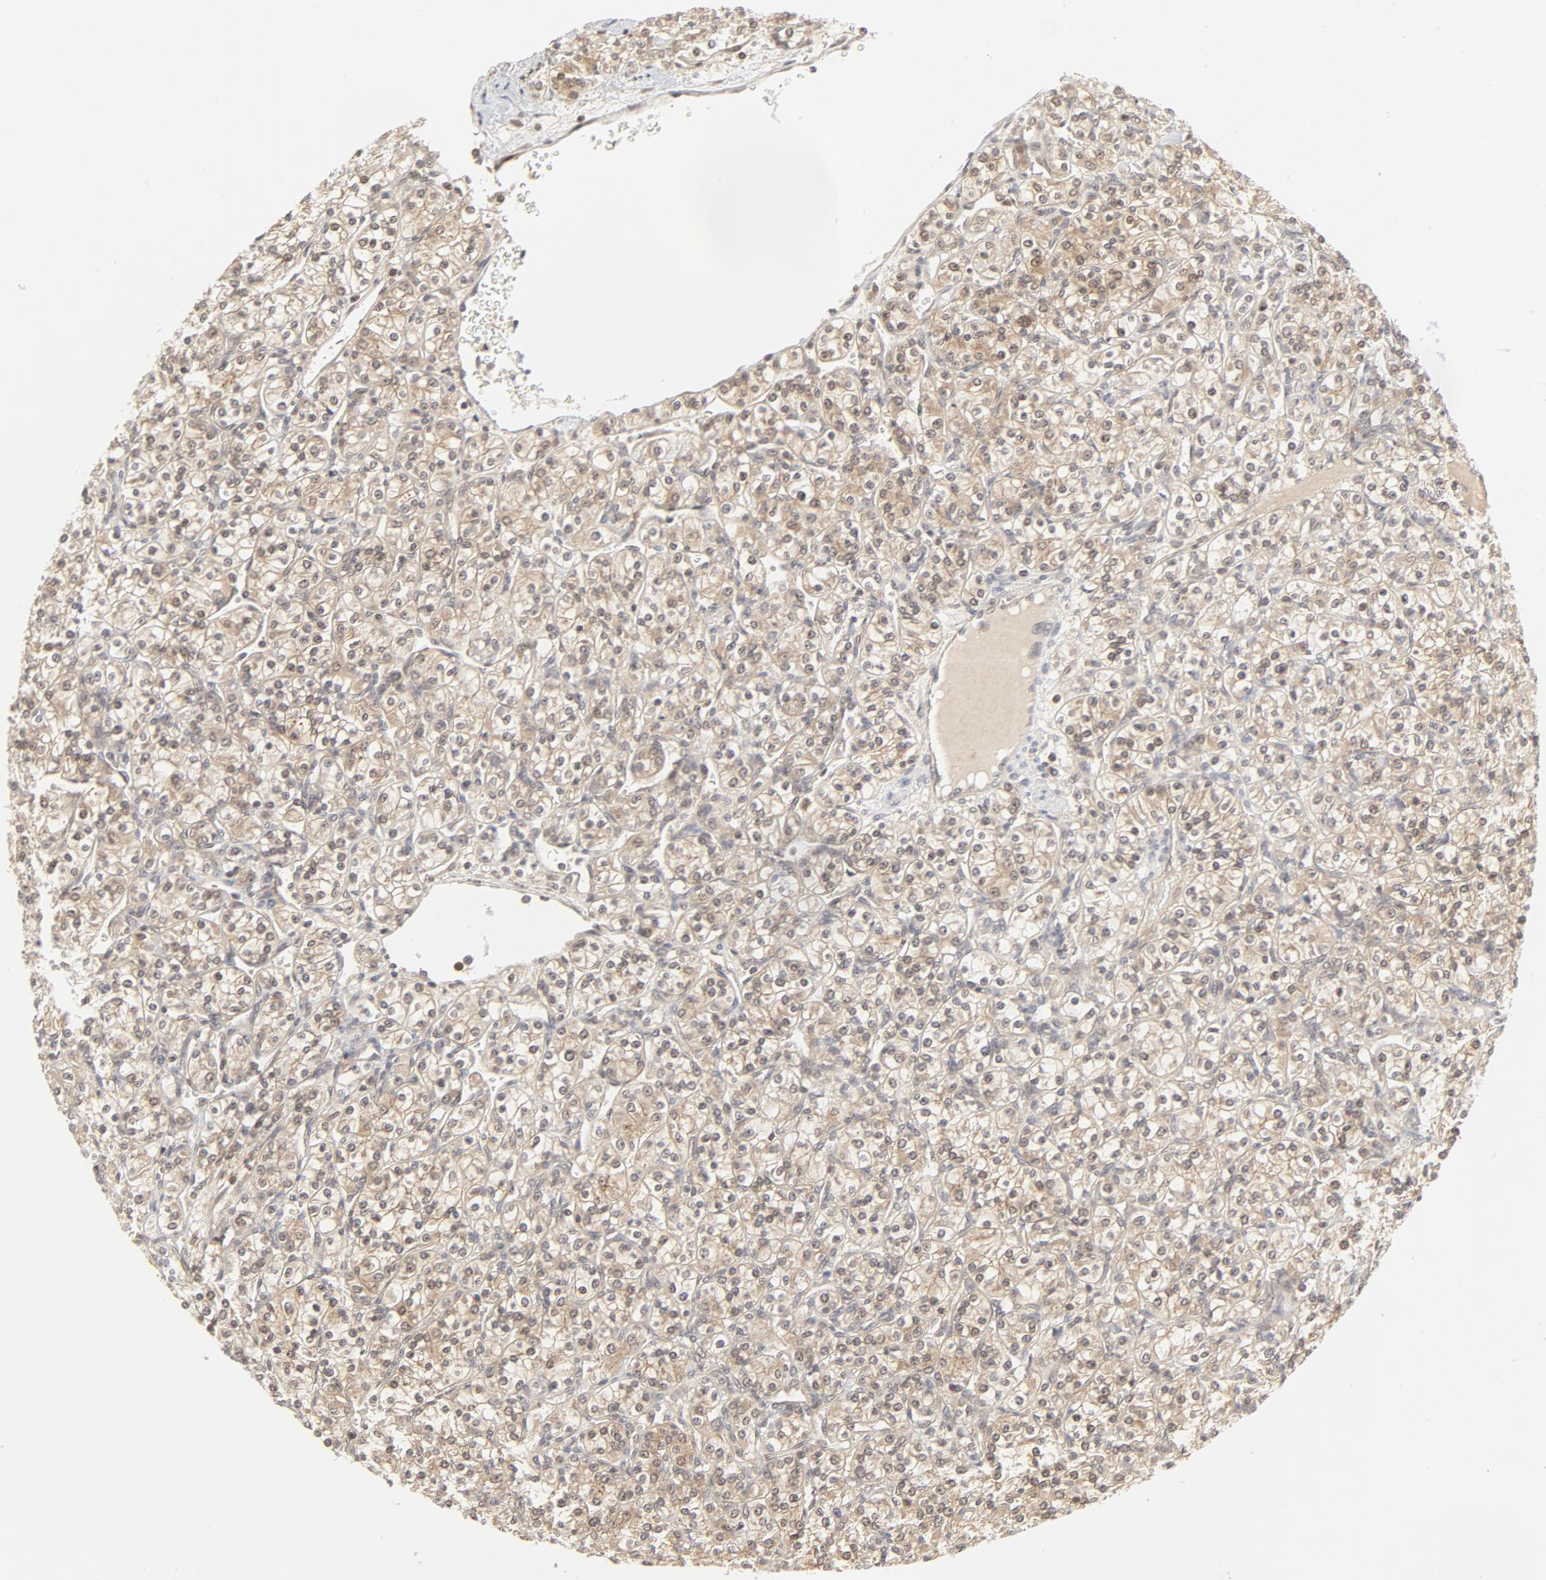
{"staining": {"intensity": "weak", "quantity": ">75%", "location": "cytoplasmic/membranous,nuclear"}, "tissue": "renal cancer", "cell_type": "Tumor cells", "image_type": "cancer", "snomed": [{"axis": "morphology", "description": "Adenocarcinoma, NOS"}, {"axis": "topography", "description": "Kidney"}], "caption": "A brown stain highlights weak cytoplasmic/membranous and nuclear positivity of a protein in human renal adenocarcinoma tumor cells. (DAB IHC with brightfield microscopy, high magnification).", "gene": "NEDD8", "patient": {"sex": "male", "age": 77}}